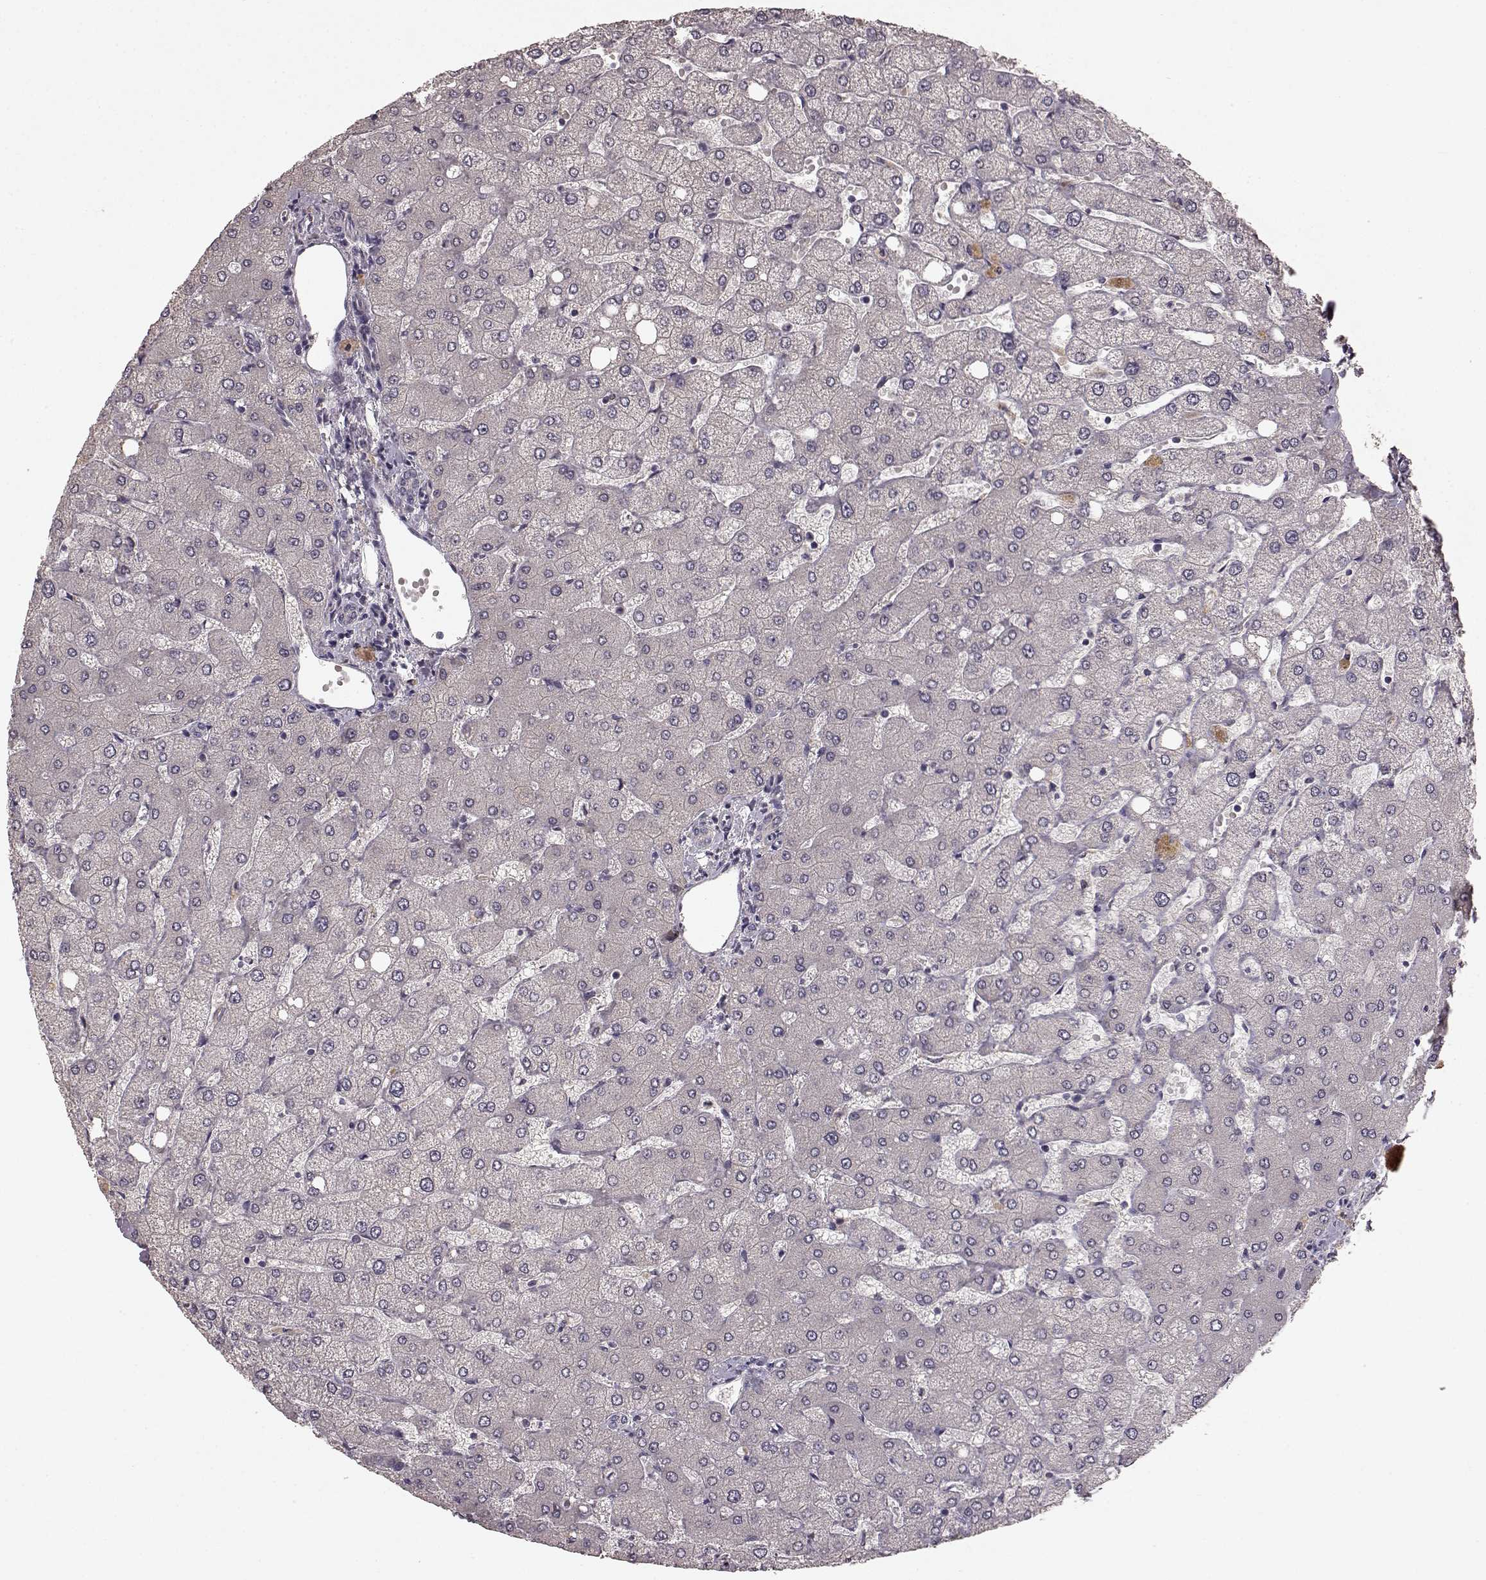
{"staining": {"intensity": "negative", "quantity": "none", "location": "none"}, "tissue": "liver", "cell_type": "Cholangiocytes", "image_type": "normal", "snomed": [{"axis": "morphology", "description": "Normal tissue, NOS"}, {"axis": "topography", "description": "Liver"}], "caption": "Liver stained for a protein using IHC demonstrates no expression cholangiocytes.", "gene": "SLC22A18", "patient": {"sex": "female", "age": 54}}